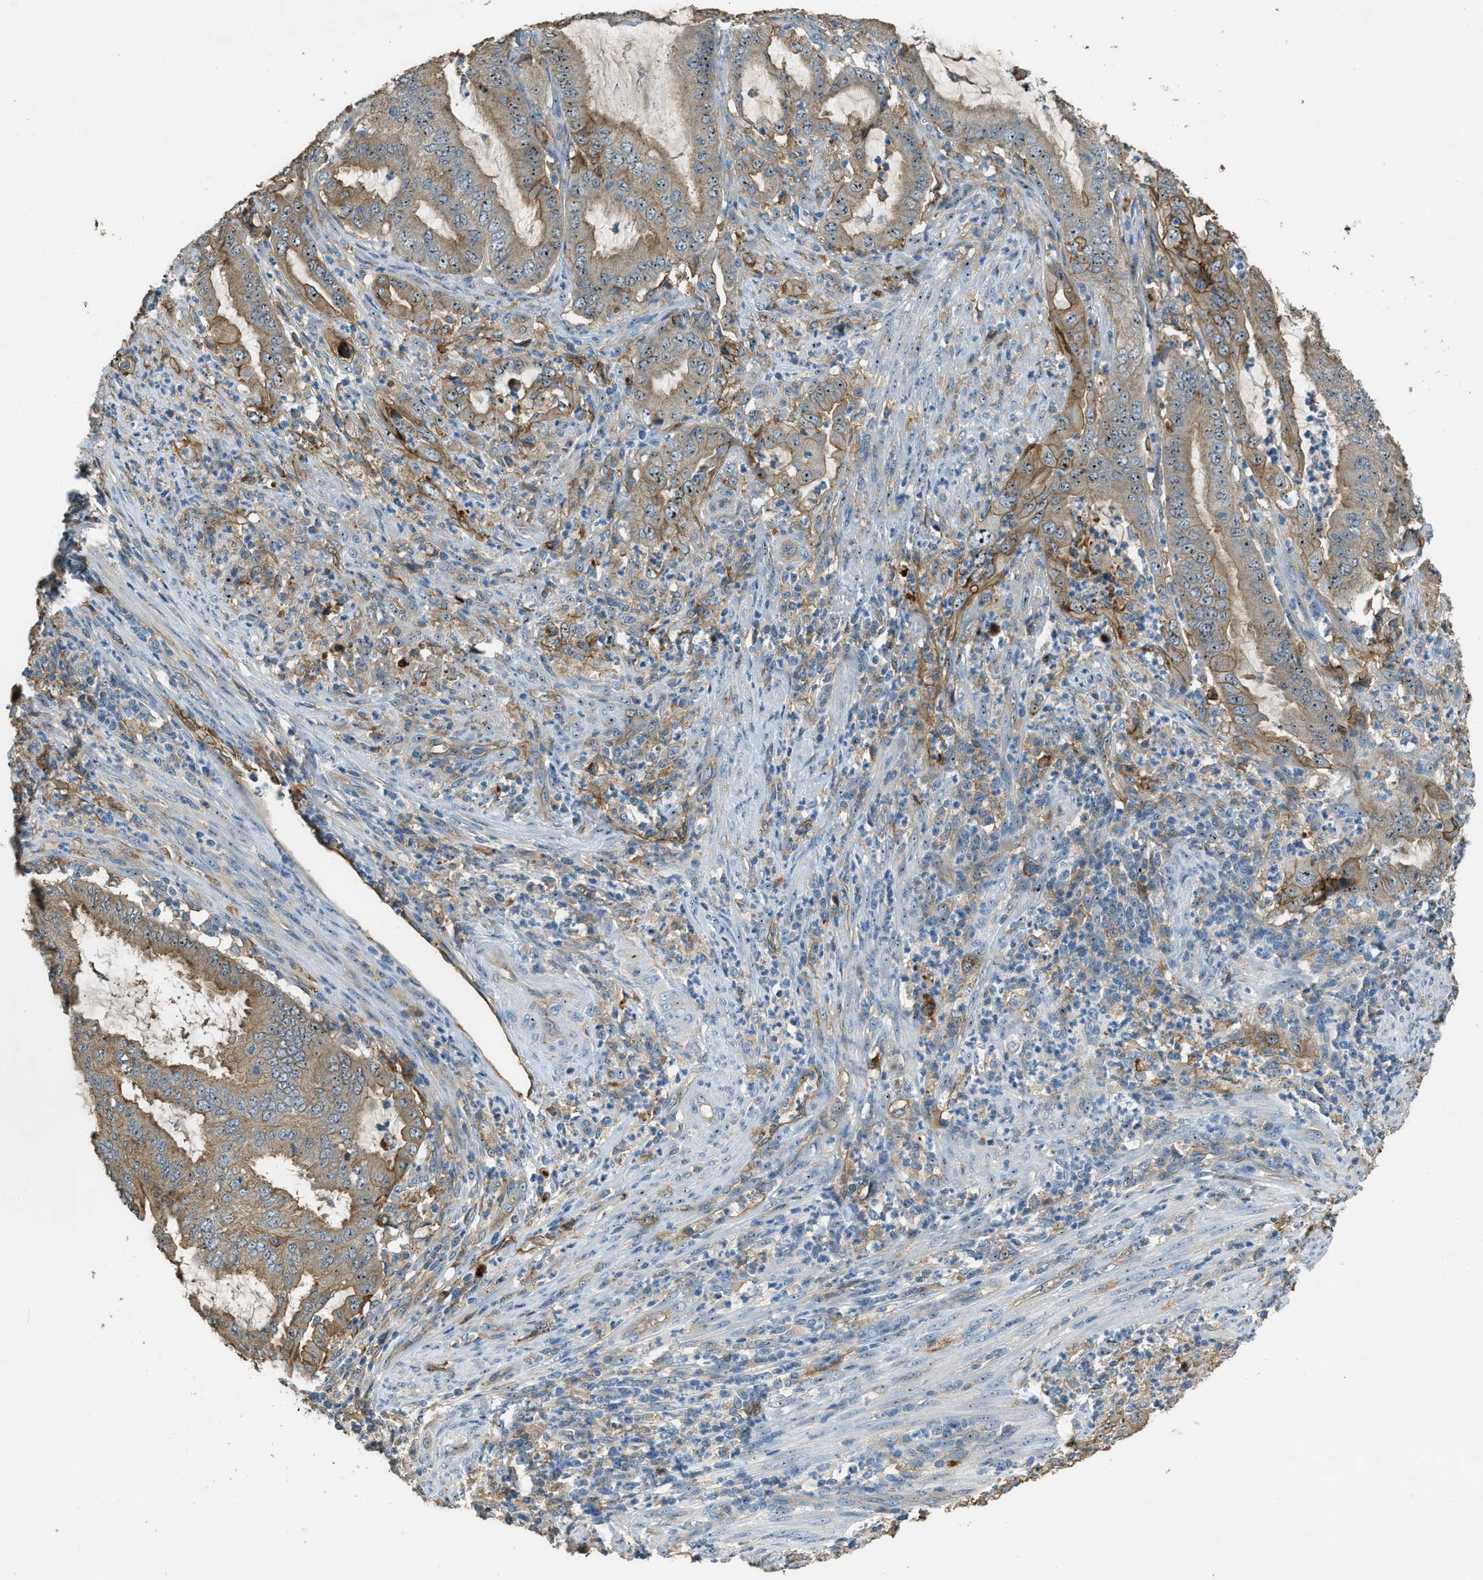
{"staining": {"intensity": "moderate", "quantity": ">75%", "location": "cytoplasmic/membranous,nuclear"}, "tissue": "endometrial cancer", "cell_type": "Tumor cells", "image_type": "cancer", "snomed": [{"axis": "morphology", "description": "Adenocarcinoma, NOS"}, {"axis": "topography", "description": "Endometrium"}], "caption": "Protein staining displays moderate cytoplasmic/membranous and nuclear positivity in approximately >75% of tumor cells in adenocarcinoma (endometrial). (DAB IHC, brown staining for protein, blue staining for nuclei).", "gene": "OSMR", "patient": {"sex": "female", "age": 70}}